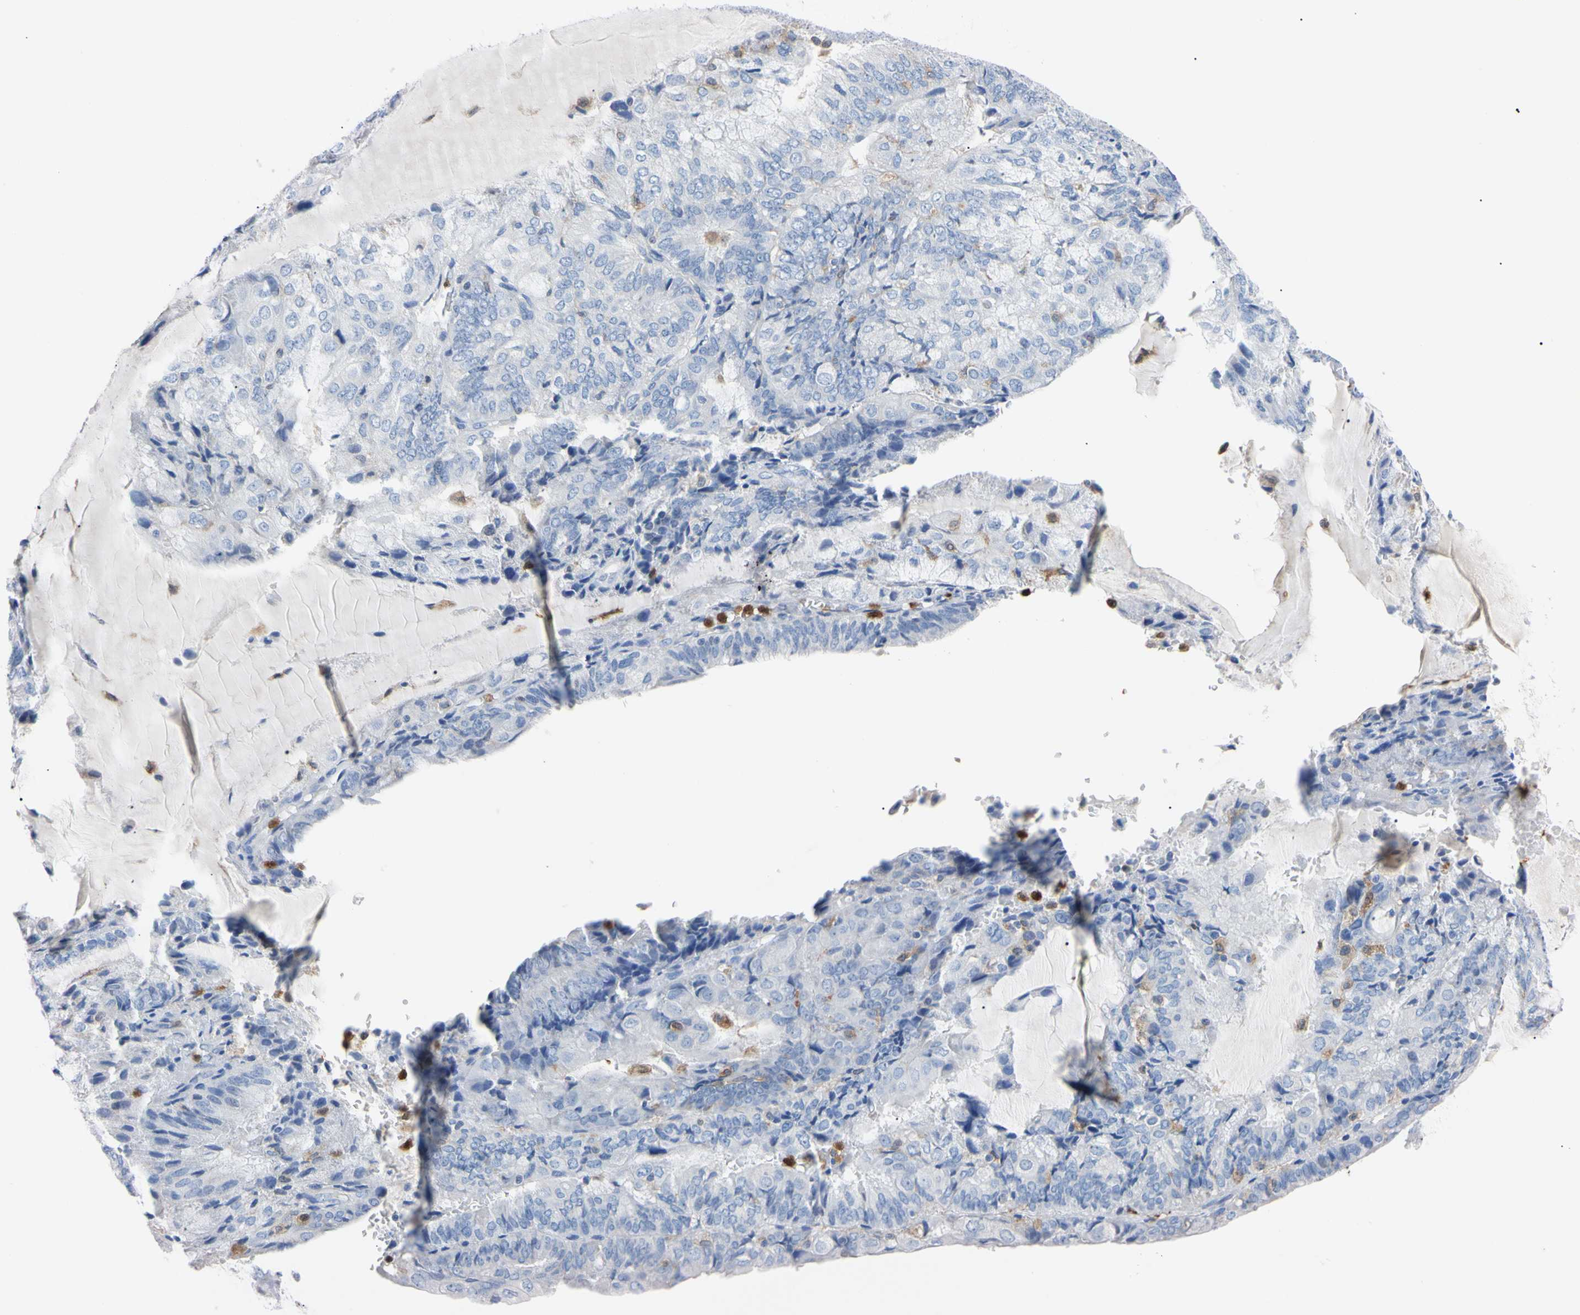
{"staining": {"intensity": "negative", "quantity": "none", "location": "none"}, "tissue": "endometrial cancer", "cell_type": "Tumor cells", "image_type": "cancer", "snomed": [{"axis": "morphology", "description": "Adenocarcinoma, NOS"}, {"axis": "topography", "description": "Endometrium"}], "caption": "Protein analysis of adenocarcinoma (endometrial) reveals no significant positivity in tumor cells.", "gene": "NCF4", "patient": {"sex": "female", "age": 81}}